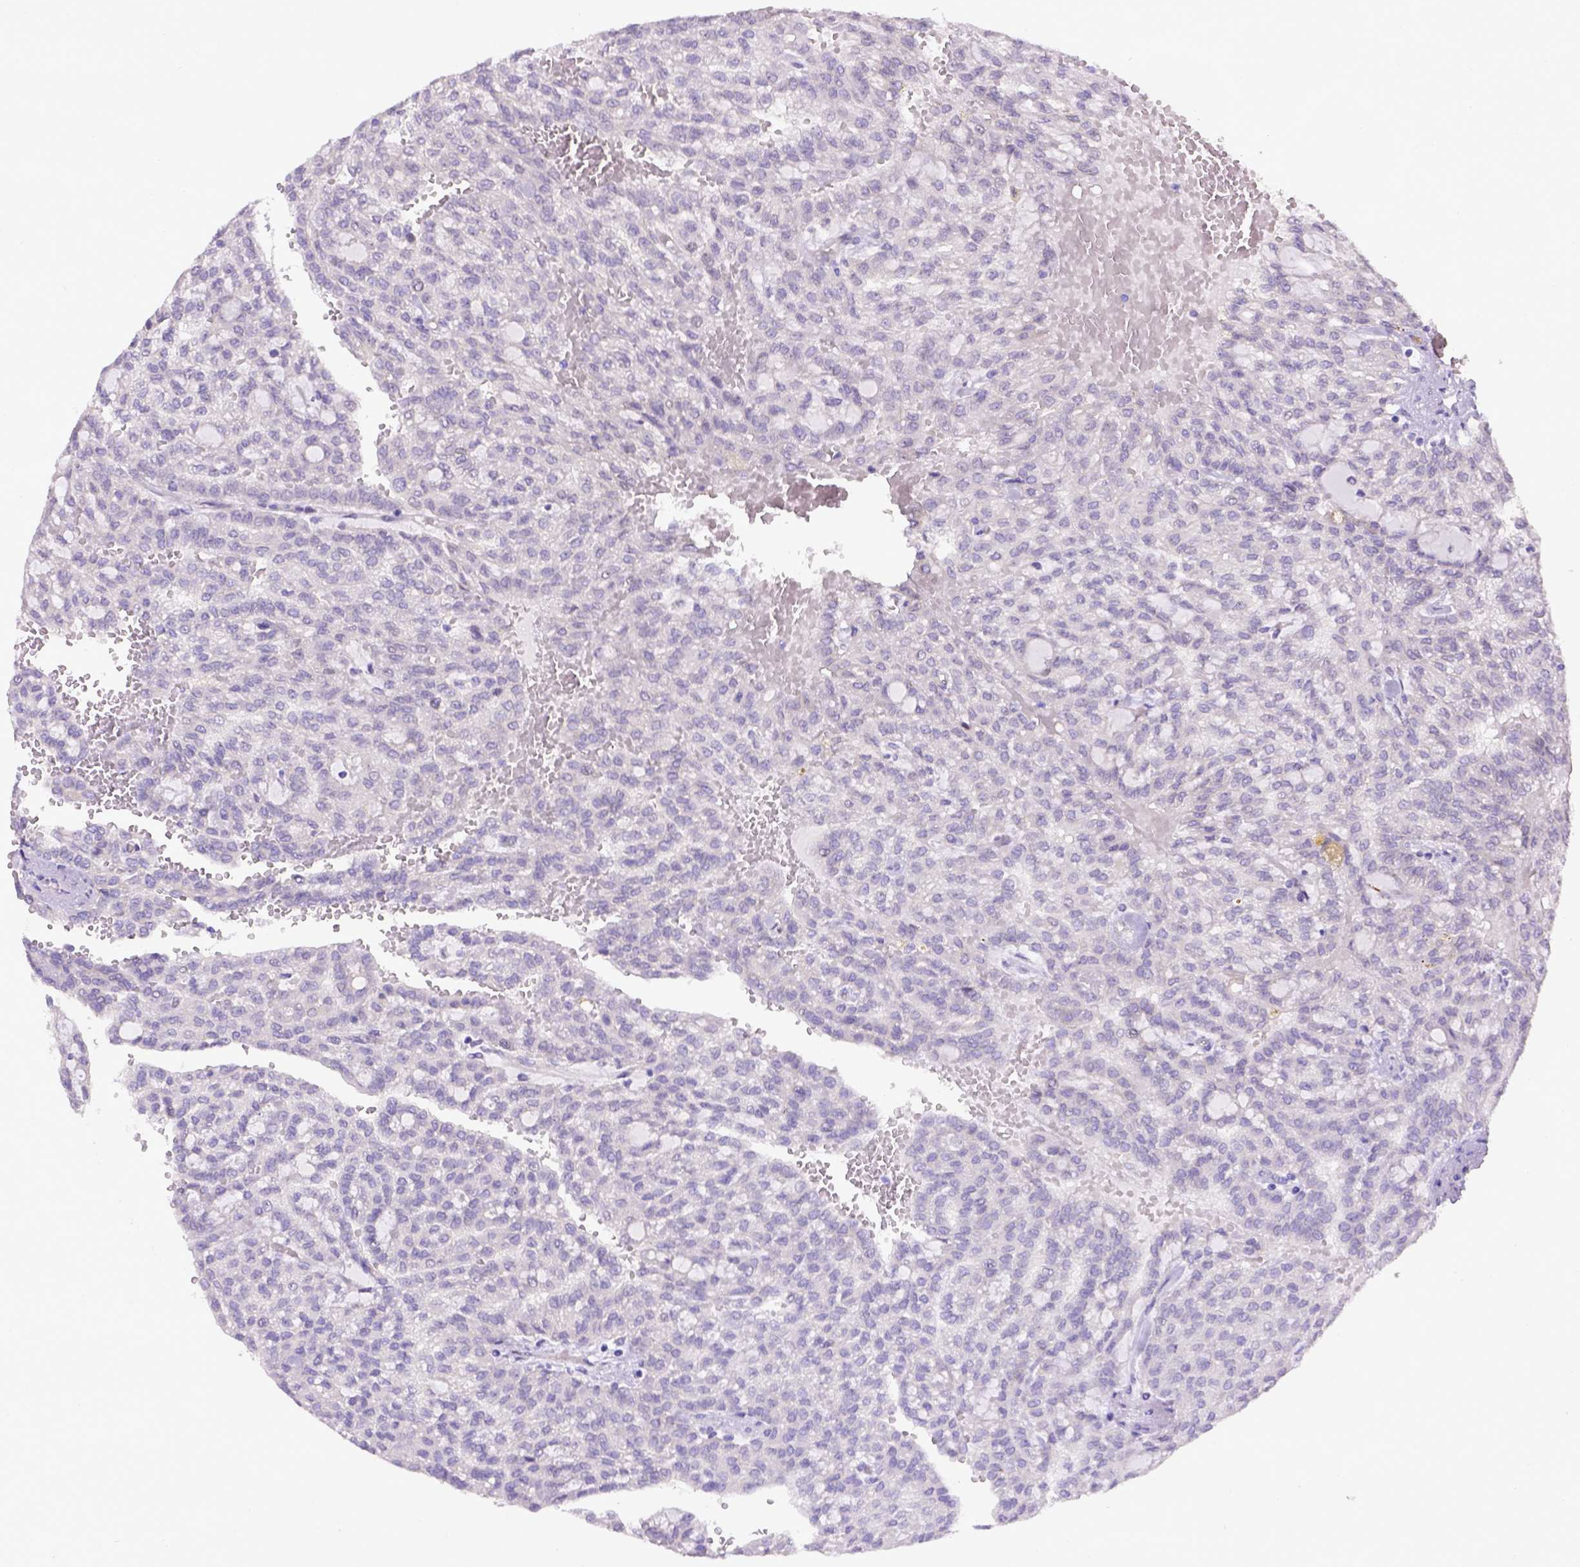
{"staining": {"intensity": "negative", "quantity": "none", "location": "none"}, "tissue": "renal cancer", "cell_type": "Tumor cells", "image_type": "cancer", "snomed": [{"axis": "morphology", "description": "Adenocarcinoma, NOS"}, {"axis": "topography", "description": "Kidney"}], "caption": "This image is of renal adenocarcinoma stained with IHC to label a protein in brown with the nuclei are counter-stained blue. There is no staining in tumor cells. (DAB (3,3'-diaminobenzidine) immunohistochemistry visualized using brightfield microscopy, high magnification).", "gene": "CD40", "patient": {"sex": "male", "age": 63}}